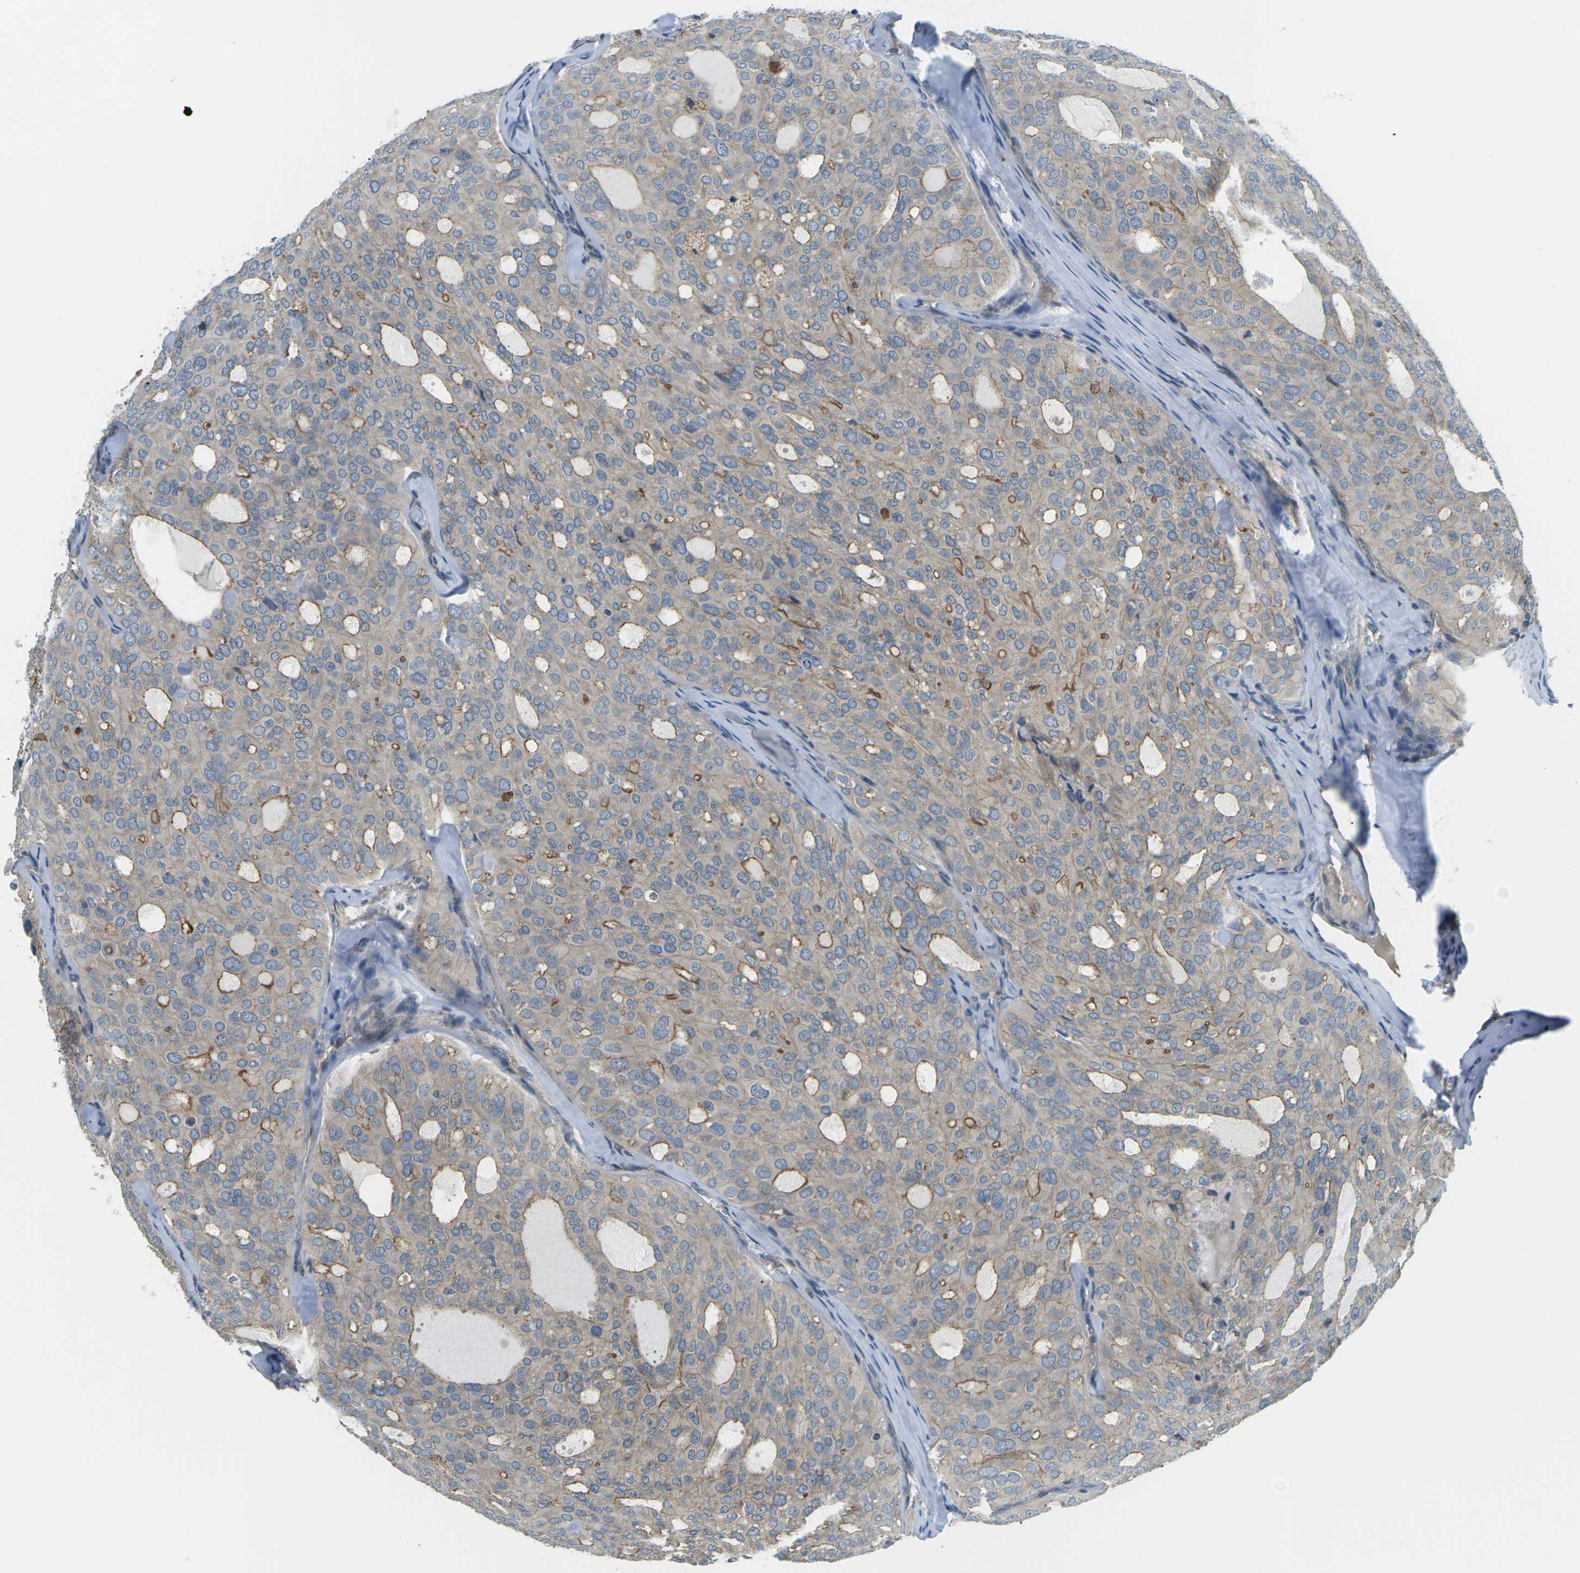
{"staining": {"intensity": "moderate", "quantity": "25%-75%", "location": "cytoplasmic/membranous"}, "tissue": "thyroid cancer", "cell_type": "Tumor cells", "image_type": "cancer", "snomed": [{"axis": "morphology", "description": "Follicular adenoma carcinoma, NOS"}, {"axis": "topography", "description": "Thyroid gland"}], "caption": "Thyroid cancer was stained to show a protein in brown. There is medium levels of moderate cytoplasmic/membranous staining in approximately 25%-75% of tumor cells. (DAB = brown stain, brightfield microscopy at high magnification).", "gene": "SLC13A3", "patient": {"sex": "male", "age": 75}}